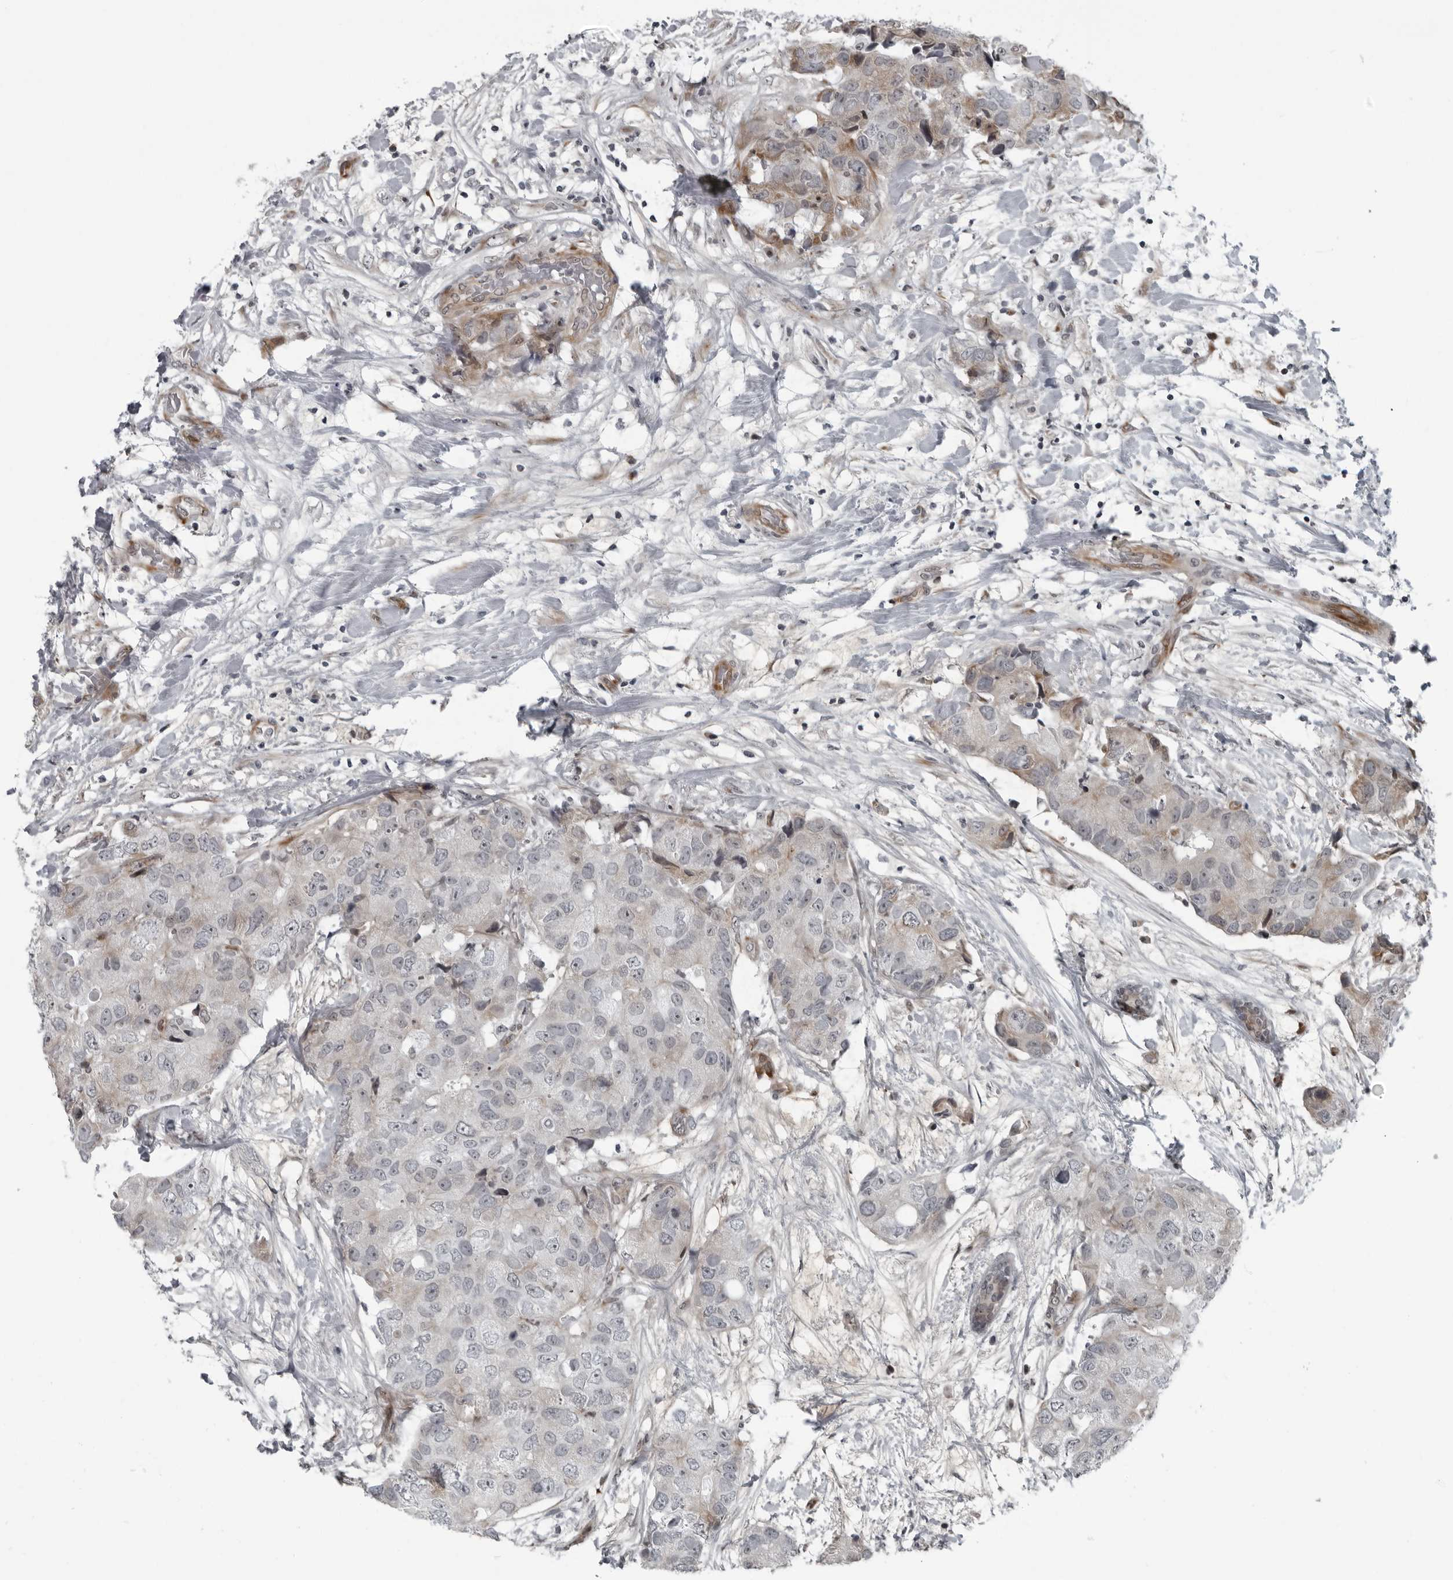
{"staining": {"intensity": "weak", "quantity": "<25%", "location": "cytoplasmic/membranous"}, "tissue": "breast cancer", "cell_type": "Tumor cells", "image_type": "cancer", "snomed": [{"axis": "morphology", "description": "Duct carcinoma"}, {"axis": "topography", "description": "Breast"}], "caption": "Invasive ductal carcinoma (breast) was stained to show a protein in brown. There is no significant positivity in tumor cells.", "gene": "FAM102B", "patient": {"sex": "female", "age": 62}}